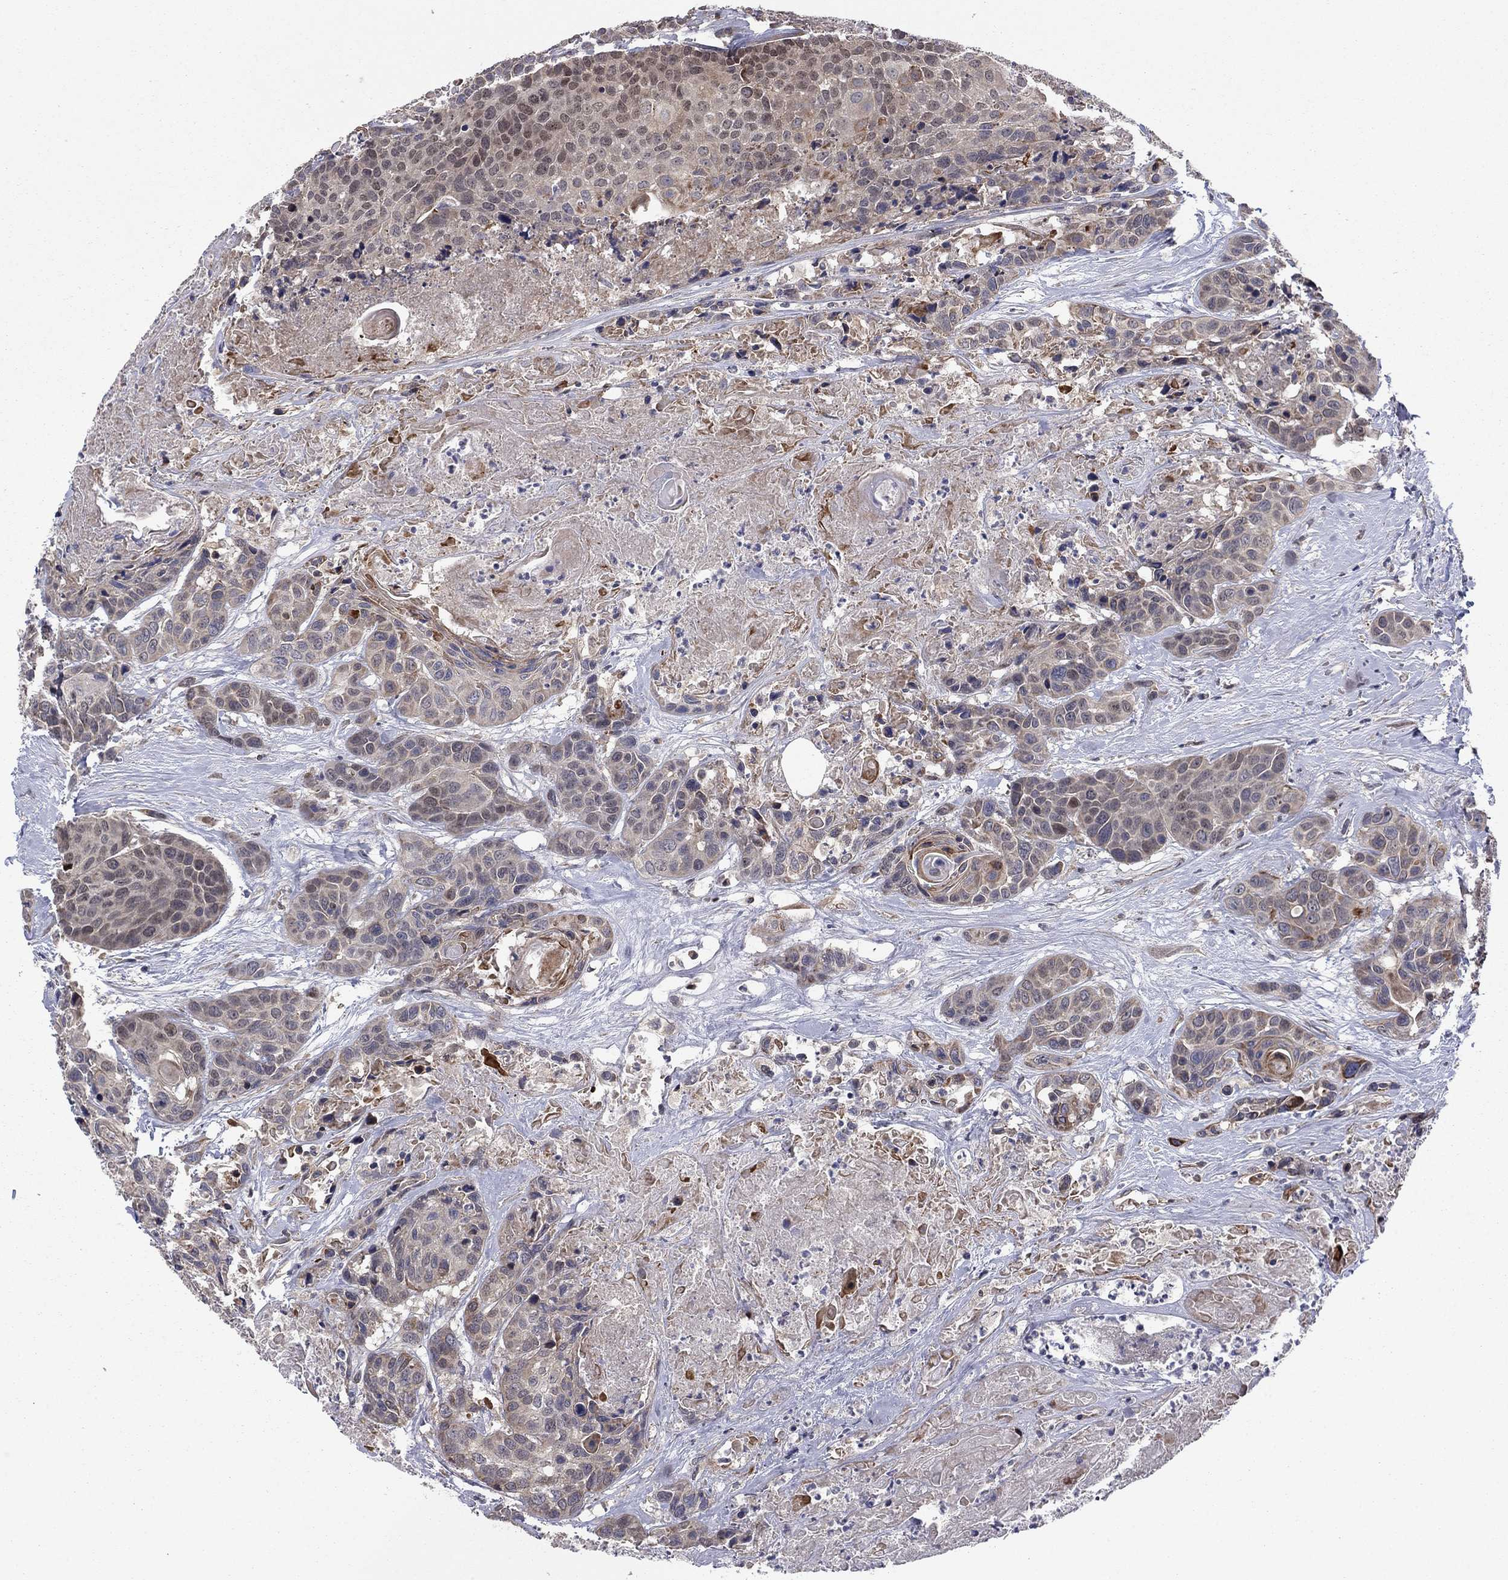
{"staining": {"intensity": "weak", "quantity": "<25%", "location": "cytoplasmic/membranous,nuclear"}, "tissue": "head and neck cancer", "cell_type": "Tumor cells", "image_type": "cancer", "snomed": [{"axis": "morphology", "description": "Squamous cell carcinoma, NOS"}, {"axis": "topography", "description": "Oral tissue"}, {"axis": "topography", "description": "Head-Neck"}], "caption": "There is no significant staining in tumor cells of head and neck cancer.", "gene": "BCL11A", "patient": {"sex": "male", "age": 56}}